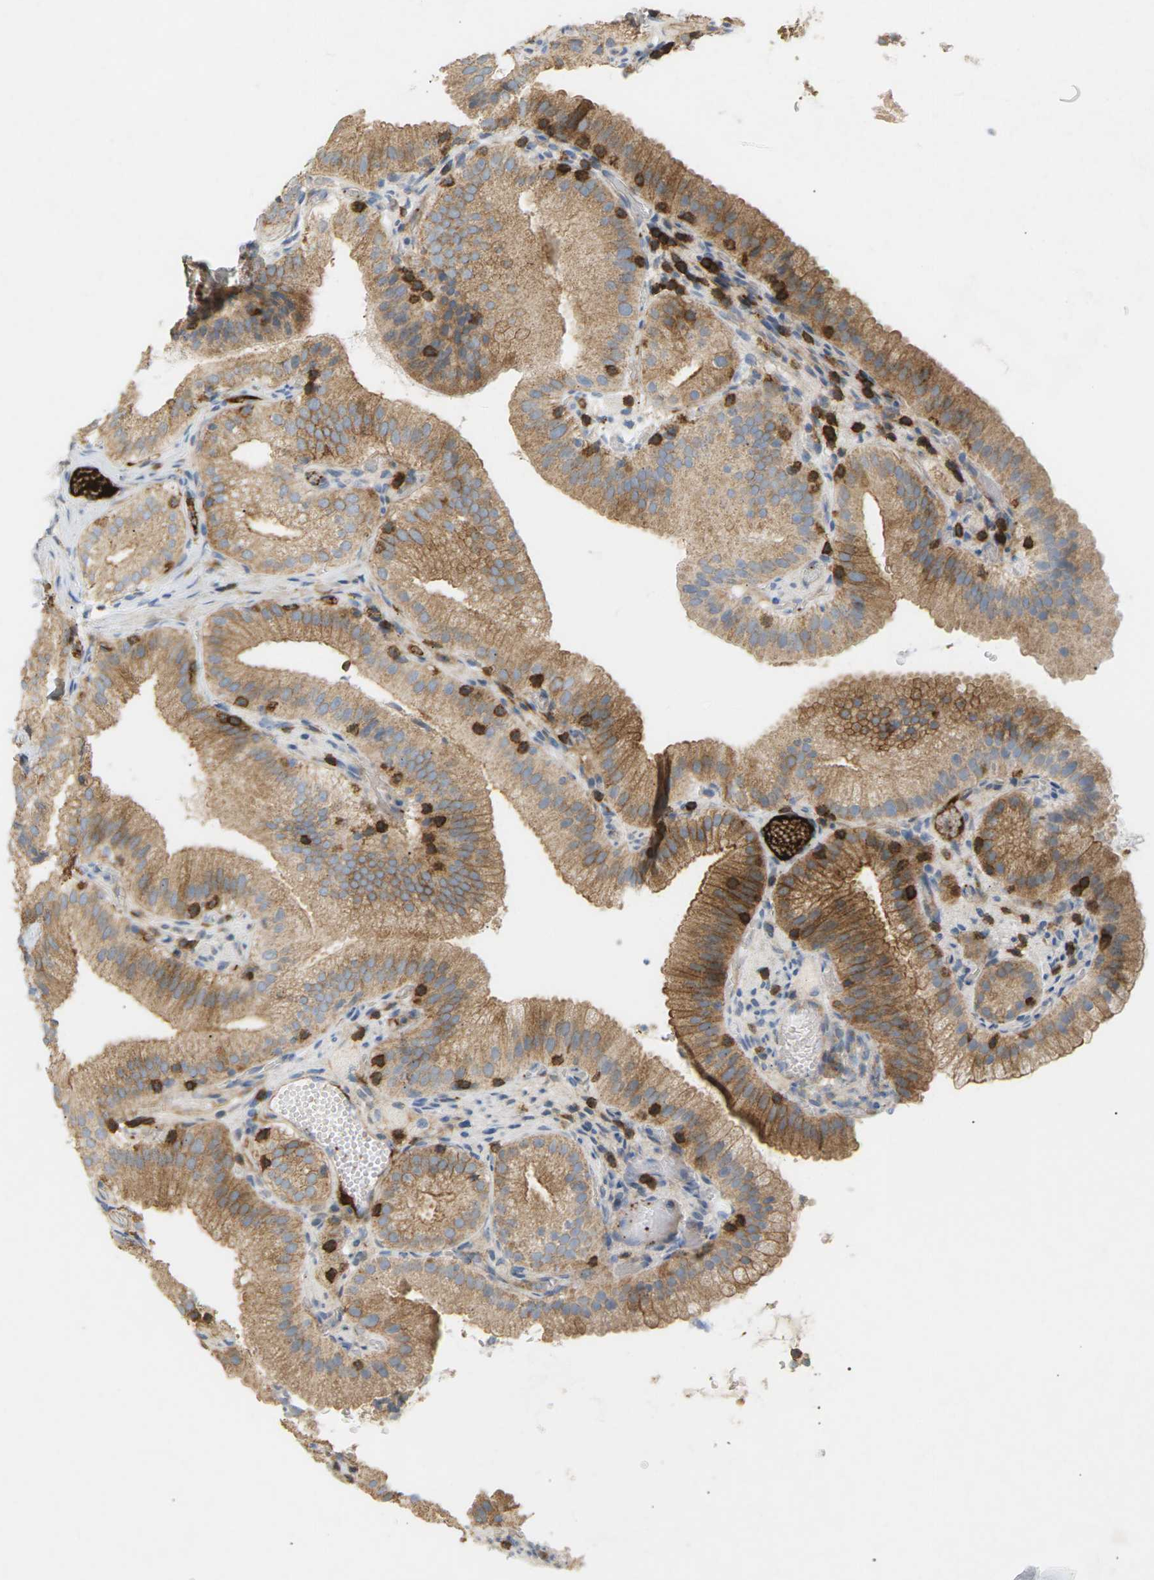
{"staining": {"intensity": "moderate", "quantity": ">75%", "location": "cytoplasmic/membranous"}, "tissue": "gallbladder", "cell_type": "Glandular cells", "image_type": "normal", "snomed": [{"axis": "morphology", "description": "Normal tissue, NOS"}, {"axis": "topography", "description": "Gallbladder"}], "caption": "IHC micrograph of unremarkable gallbladder: human gallbladder stained using immunohistochemistry (IHC) displays medium levels of moderate protein expression localized specifically in the cytoplasmic/membranous of glandular cells, appearing as a cytoplasmic/membranous brown color.", "gene": "LIME1", "patient": {"sex": "male", "age": 54}}